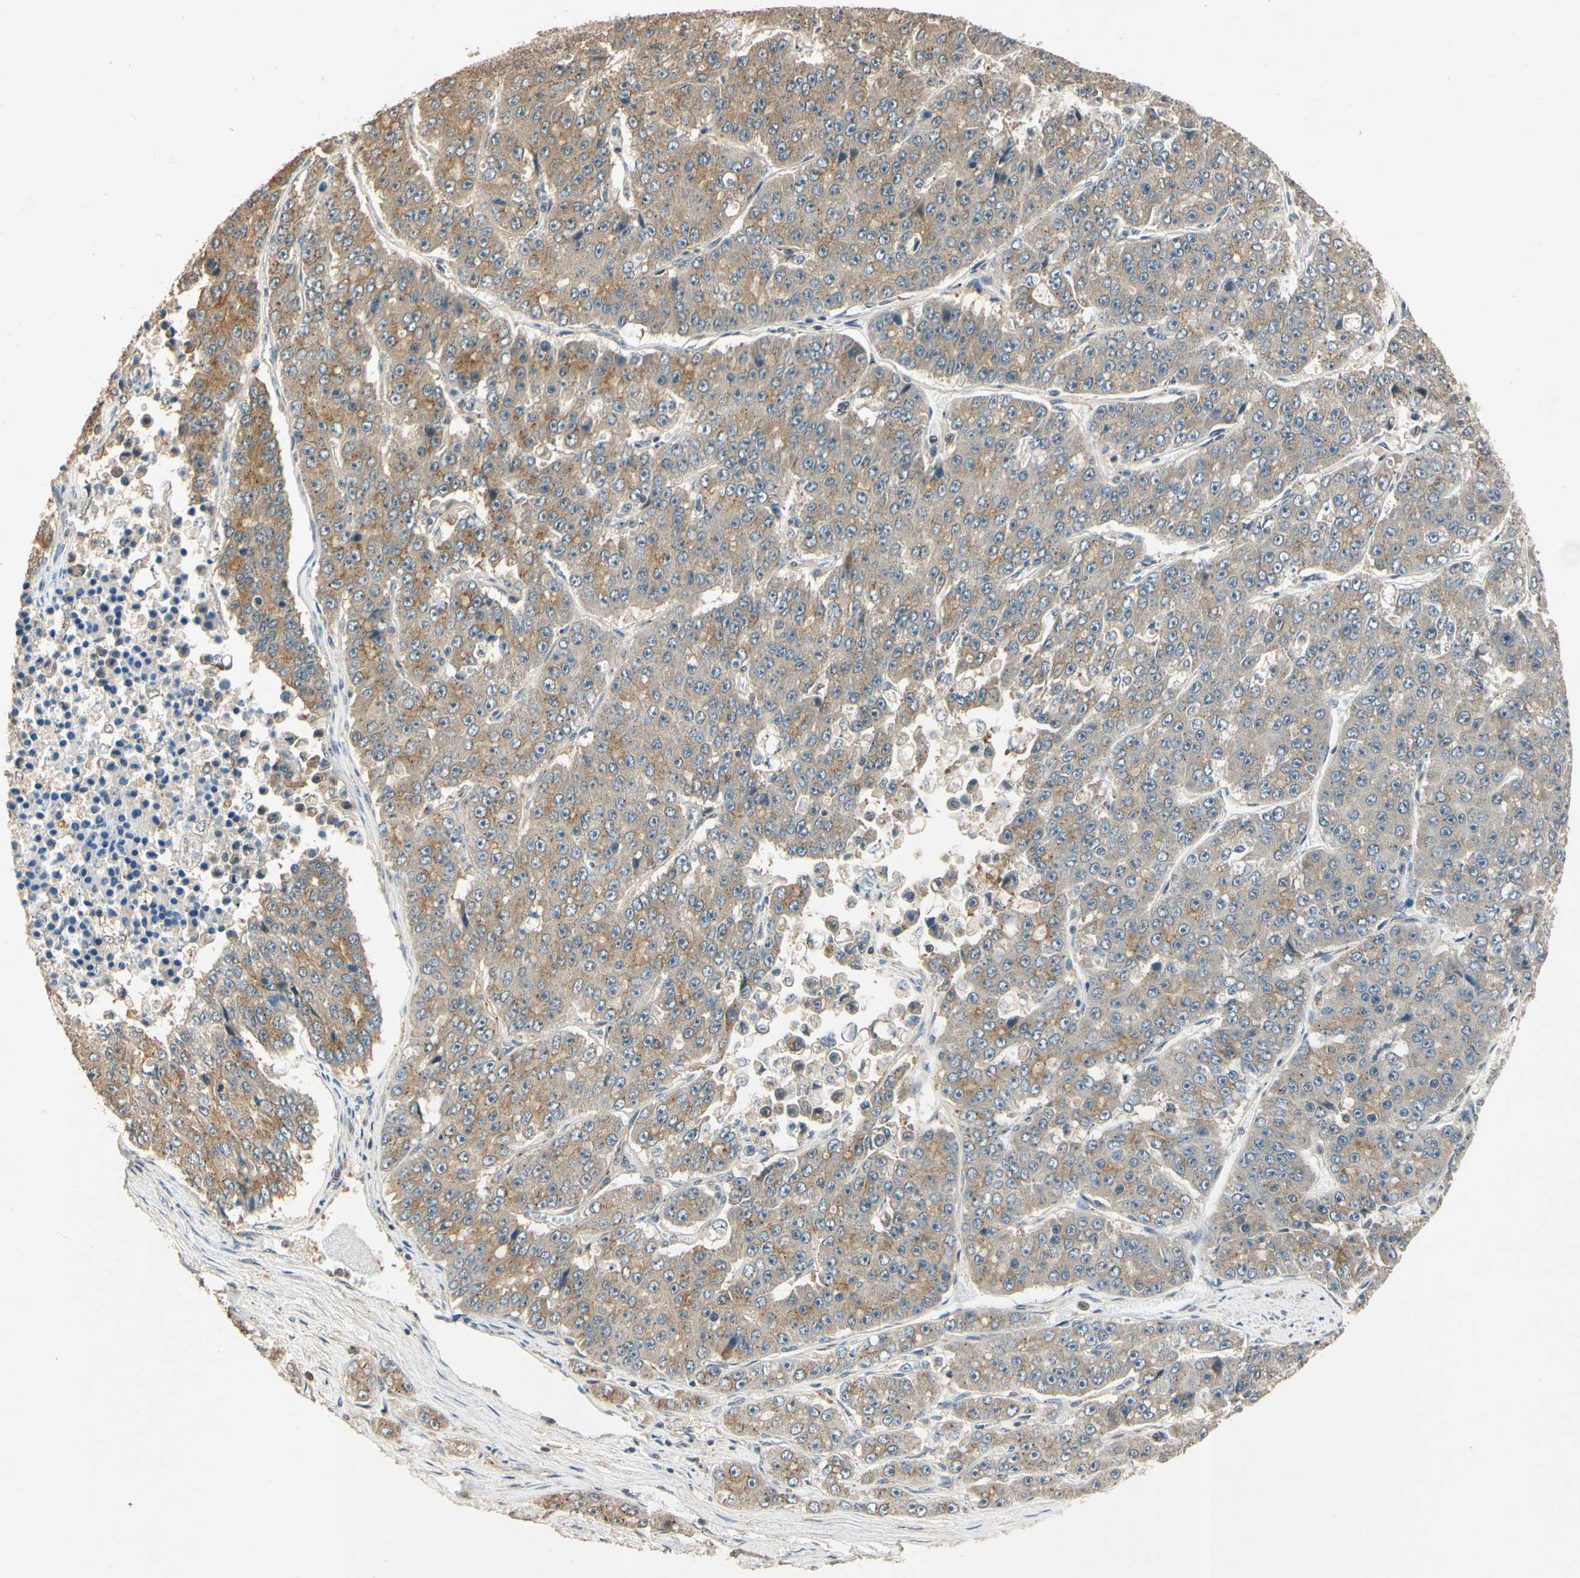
{"staining": {"intensity": "moderate", "quantity": ">75%", "location": "cytoplasmic/membranous"}, "tissue": "pancreatic cancer", "cell_type": "Tumor cells", "image_type": "cancer", "snomed": [{"axis": "morphology", "description": "Adenocarcinoma, NOS"}, {"axis": "topography", "description": "Pancreas"}], "caption": "The histopathology image displays immunohistochemical staining of pancreatic cancer (adenocarcinoma). There is moderate cytoplasmic/membranous staining is seen in approximately >75% of tumor cells.", "gene": "AKAP9", "patient": {"sex": "male", "age": 50}}